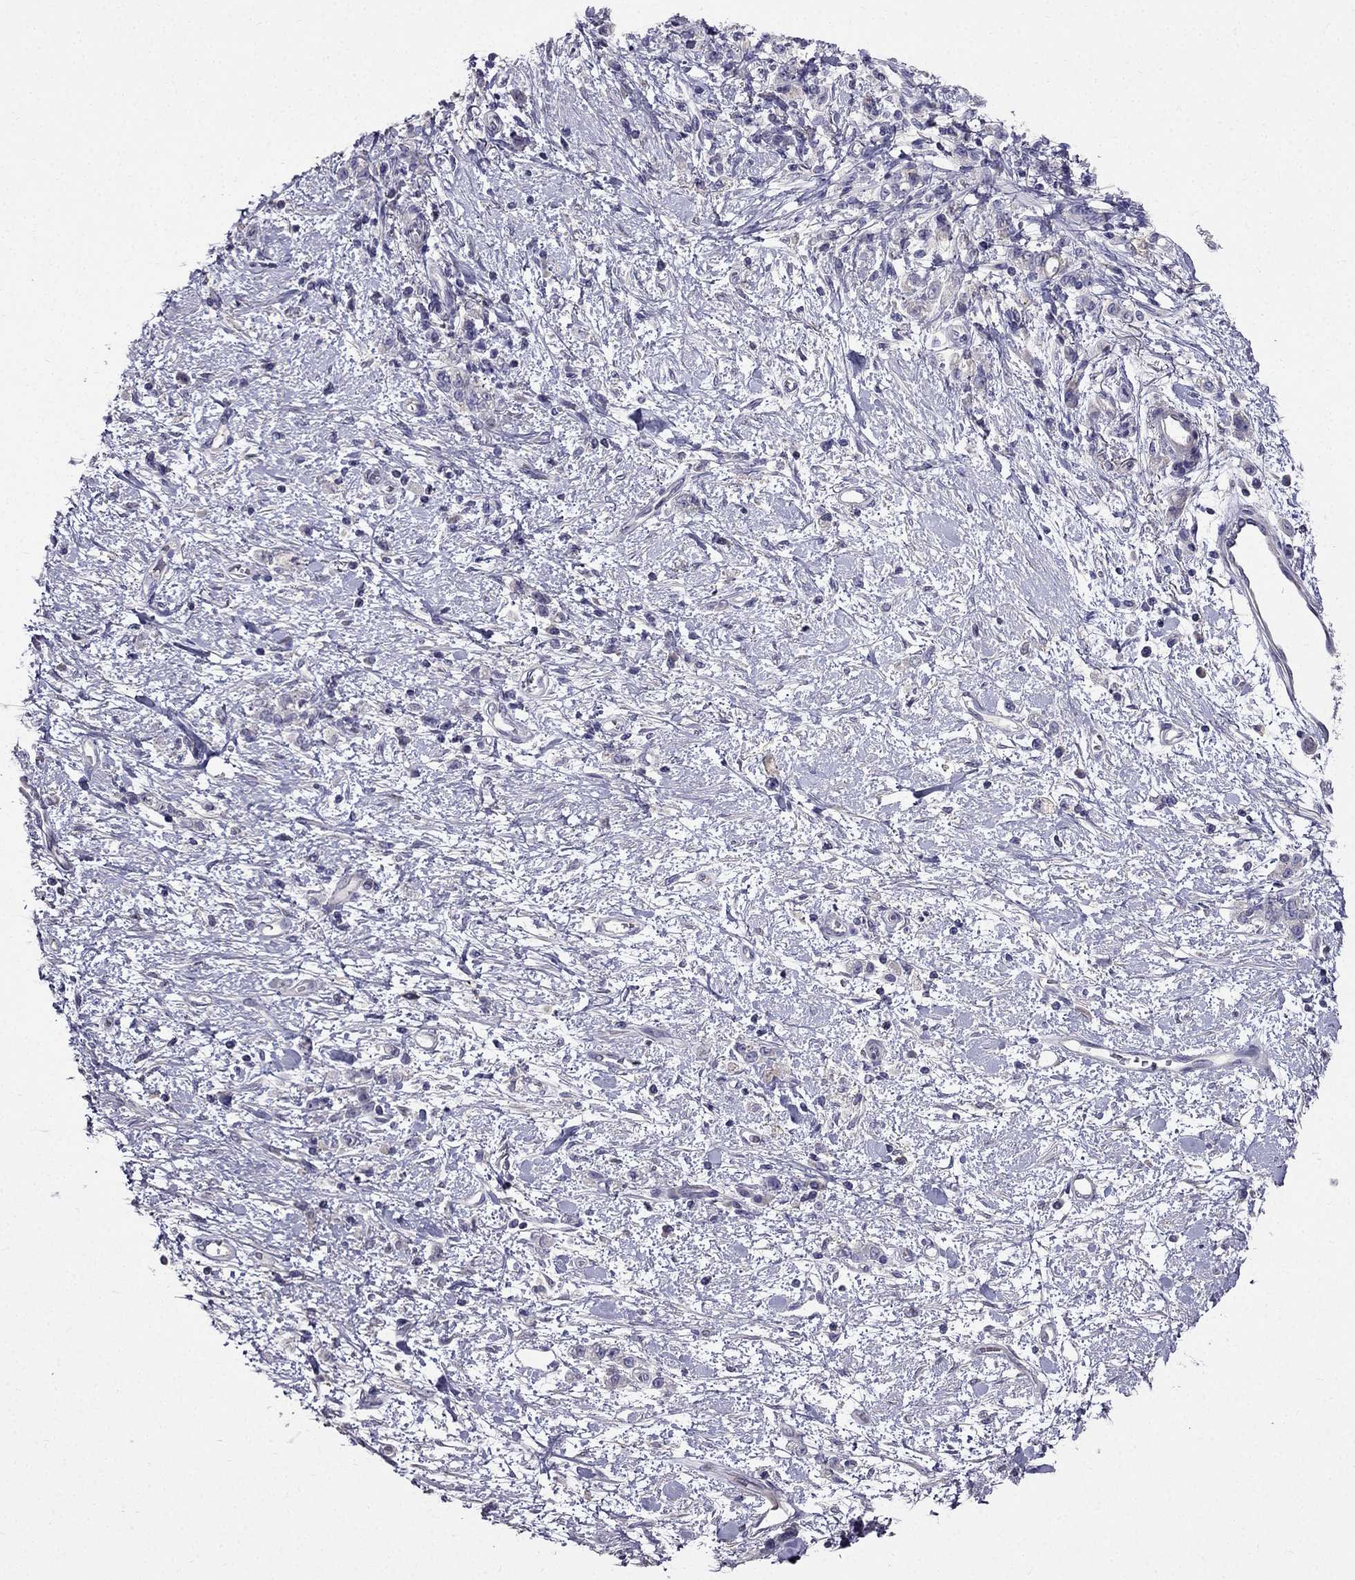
{"staining": {"intensity": "negative", "quantity": "none", "location": "none"}, "tissue": "stomach cancer", "cell_type": "Tumor cells", "image_type": "cancer", "snomed": [{"axis": "morphology", "description": "Adenocarcinoma, NOS"}, {"axis": "topography", "description": "Stomach"}], "caption": "There is no significant positivity in tumor cells of stomach cancer (adenocarcinoma).", "gene": "AS3MT", "patient": {"sex": "male", "age": 77}}